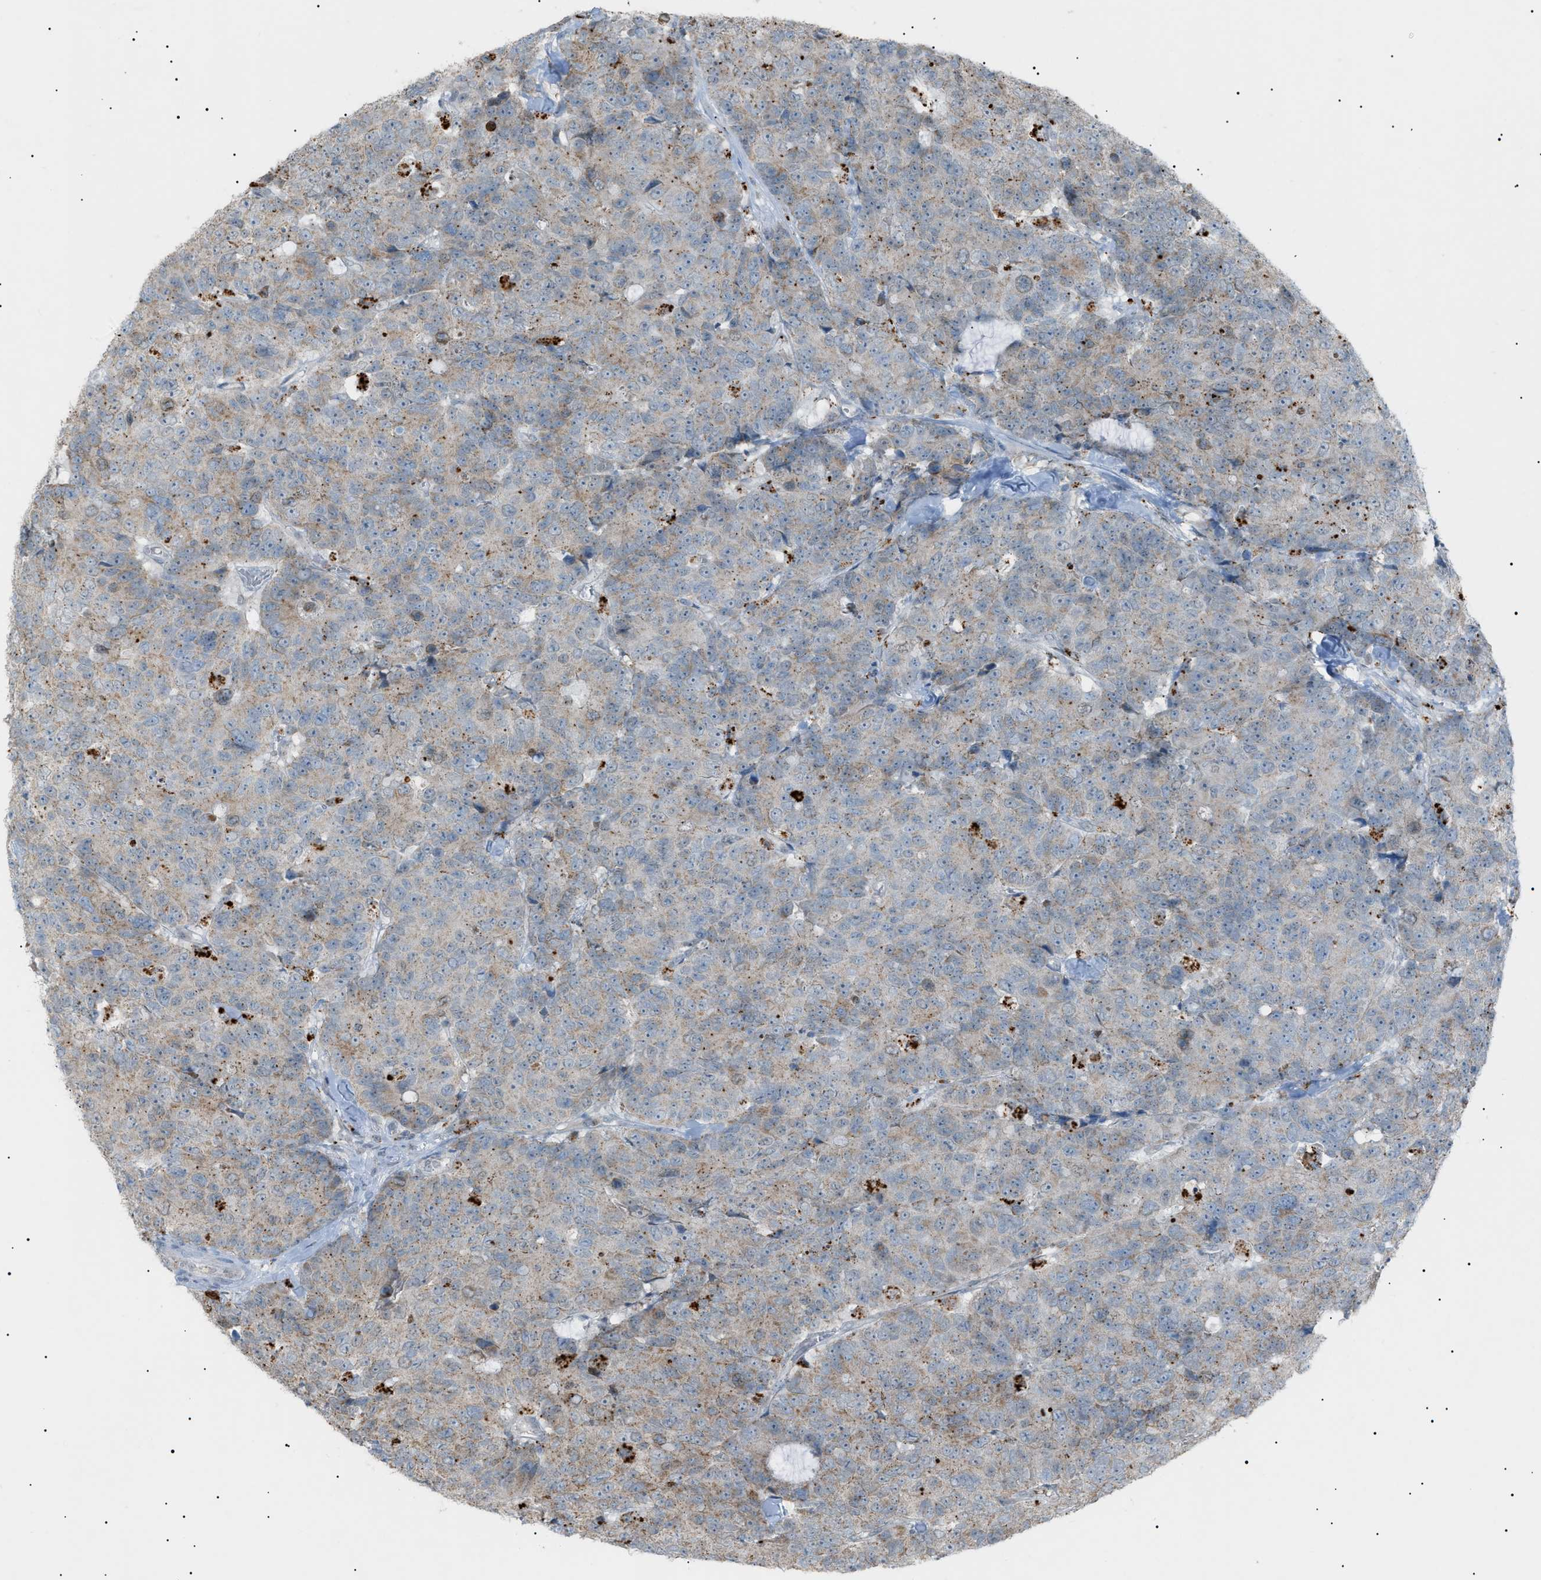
{"staining": {"intensity": "weak", "quantity": "<25%", "location": "cytoplasmic/membranous"}, "tissue": "colorectal cancer", "cell_type": "Tumor cells", "image_type": "cancer", "snomed": [{"axis": "morphology", "description": "Adenocarcinoma, NOS"}, {"axis": "topography", "description": "Colon"}], "caption": "Human colorectal adenocarcinoma stained for a protein using immunohistochemistry (IHC) demonstrates no staining in tumor cells.", "gene": "ZNF516", "patient": {"sex": "female", "age": 86}}